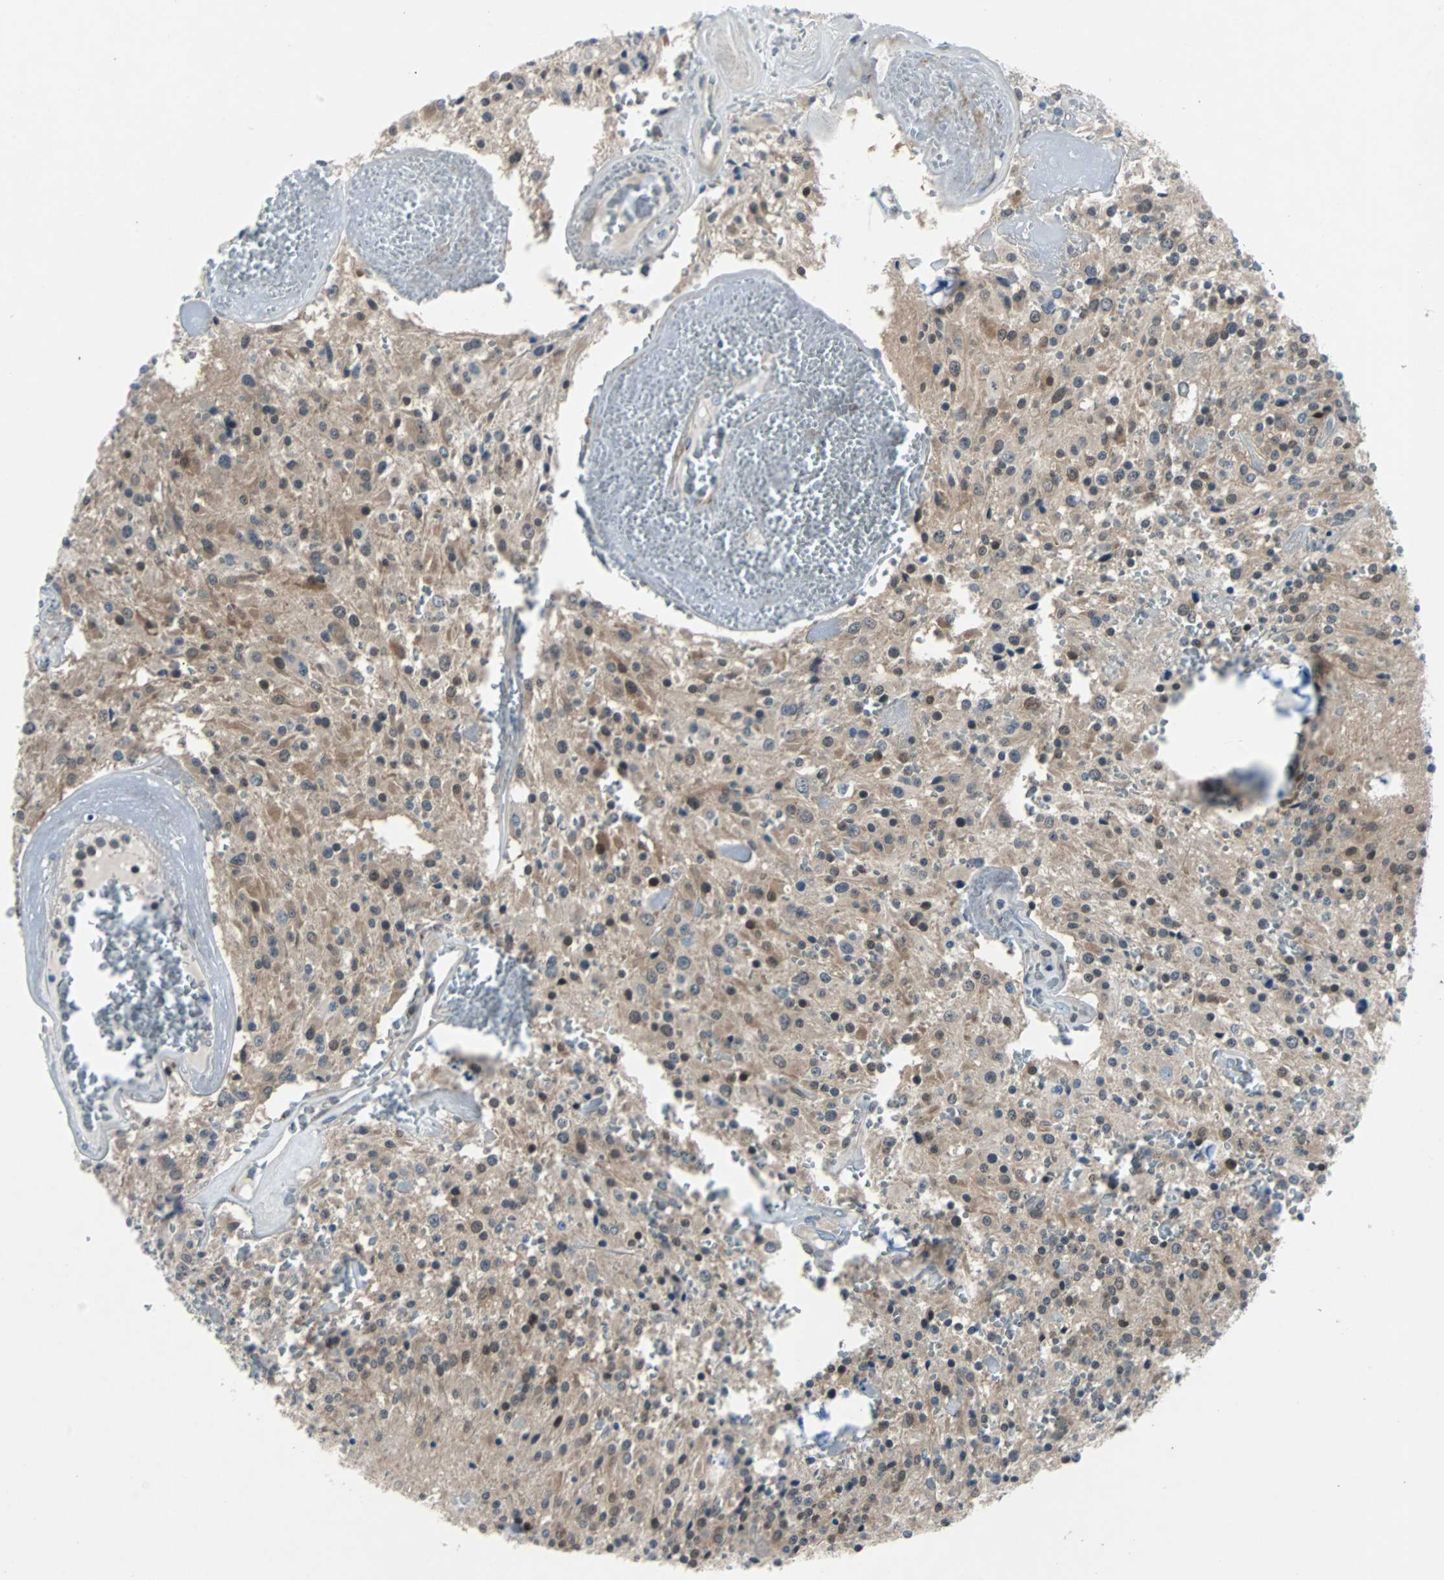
{"staining": {"intensity": "moderate", "quantity": "25%-75%", "location": "nuclear"}, "tissue": "glioma", "cell_type": "Tumor cells", "image_type": "cancer", "snomed": [{"axis": "morphology", "description": "Glioma, malignant, Low grade"}, {"axis": "topography", "description": "Brain"}], "caption": "Human glioma stained with a brown dye reveals moderate nuclear positive expression in about 25%-75% of tumor cells.", "gene": "MAP2K6", "patient": {"sex": "male", "age": 58}}